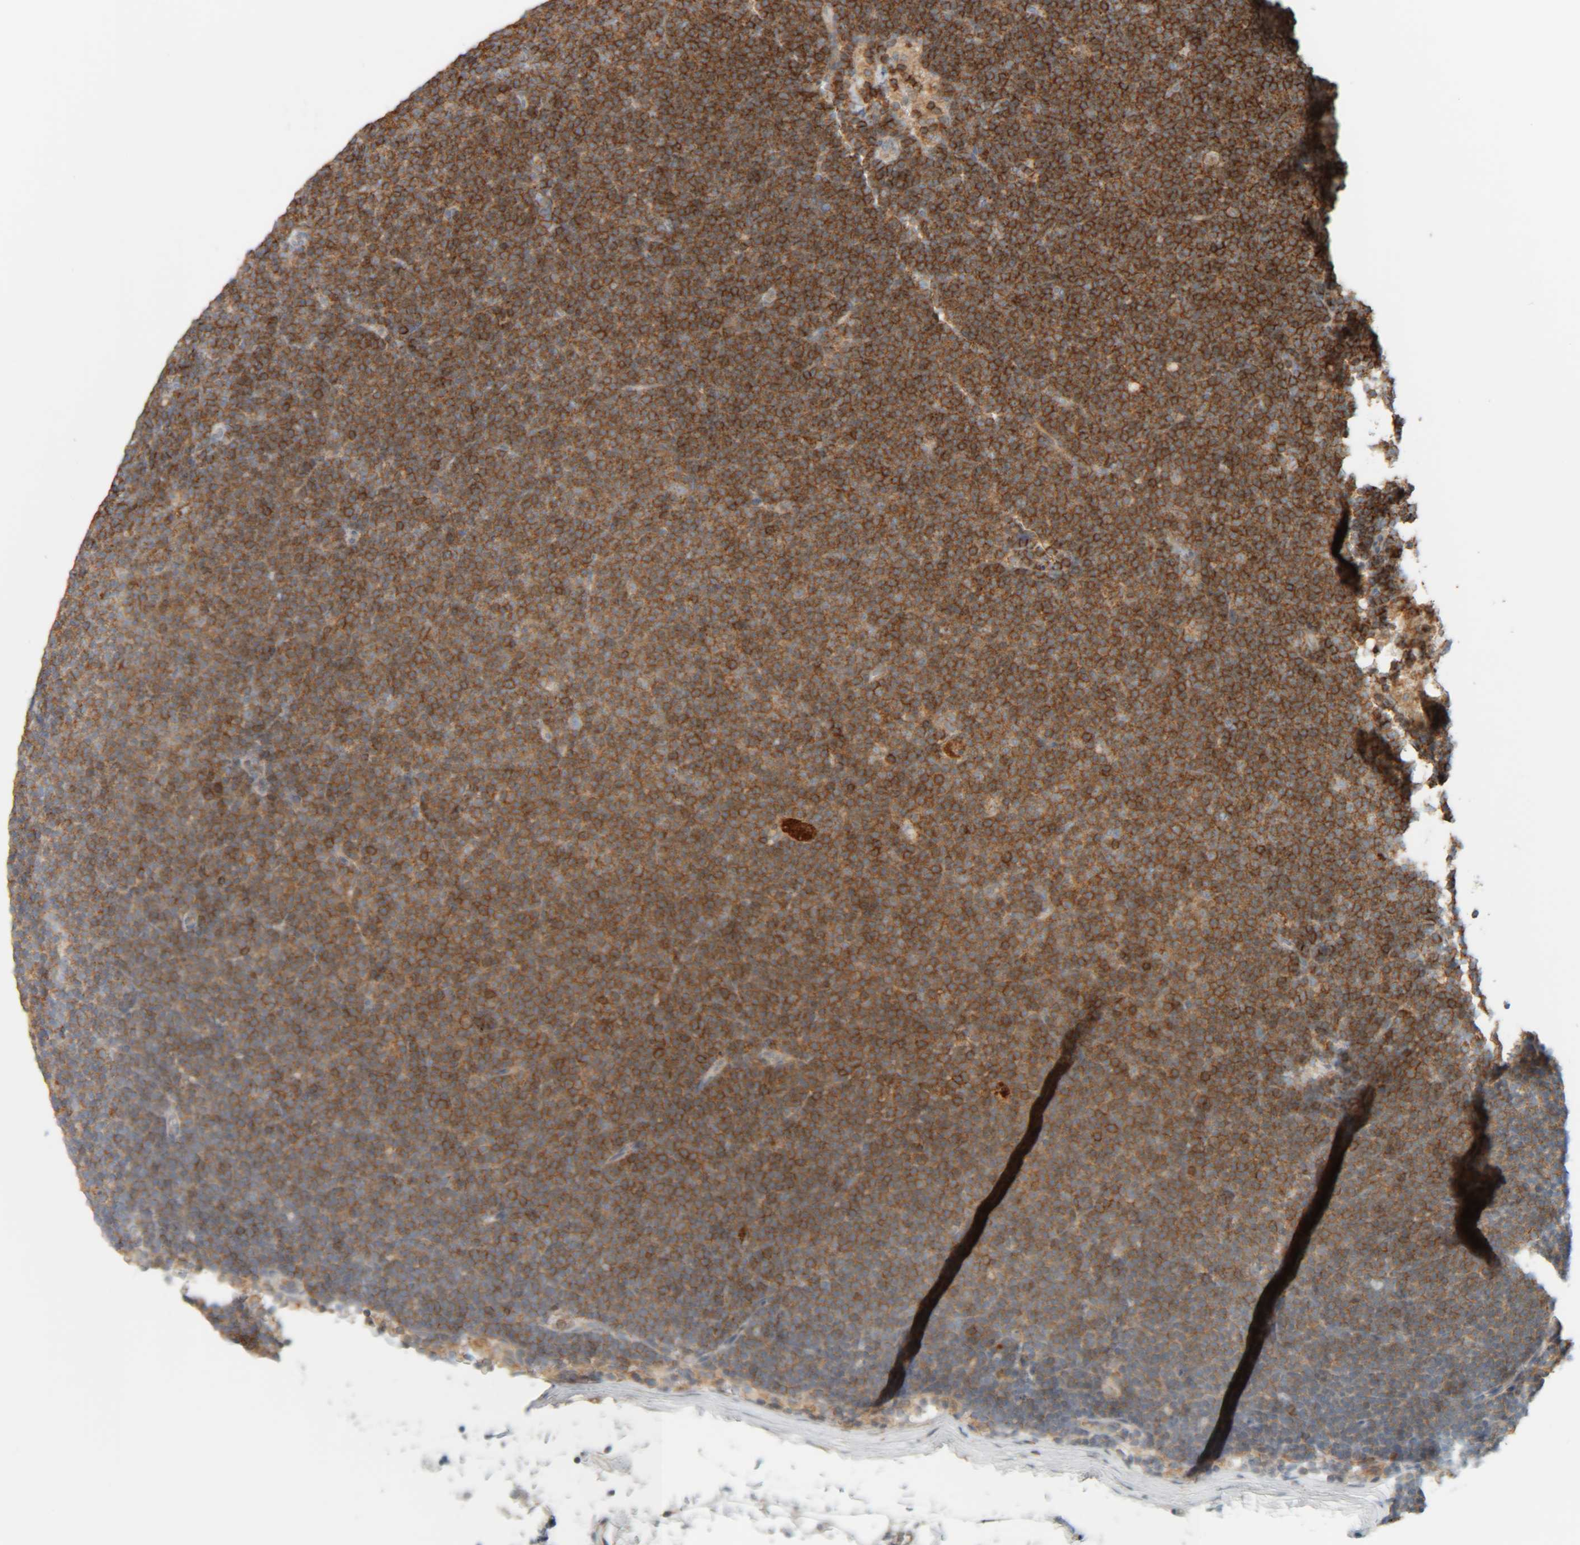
{"staining": {"intensity": "strong", "quantity": ">75%", "location": "cytoplasmic/membranous"}, "tissue": "lymphoma", "cell_type": "Tumor cells", "image_type": "cancer", "snomed": [{"axis": "morphology", "description": "Malignant lymphoma, non-Hodgkin's type, Low grade"}, {"axis": "topography", "description": "Lymph node"}], "caption": "Lymphoma stained with IHC shows strong cytoplasmic/membranous staining in approximately >75% of tumor cells.", "gene": "CCDC57", "patient": {"sex": "female", "age": 53}}